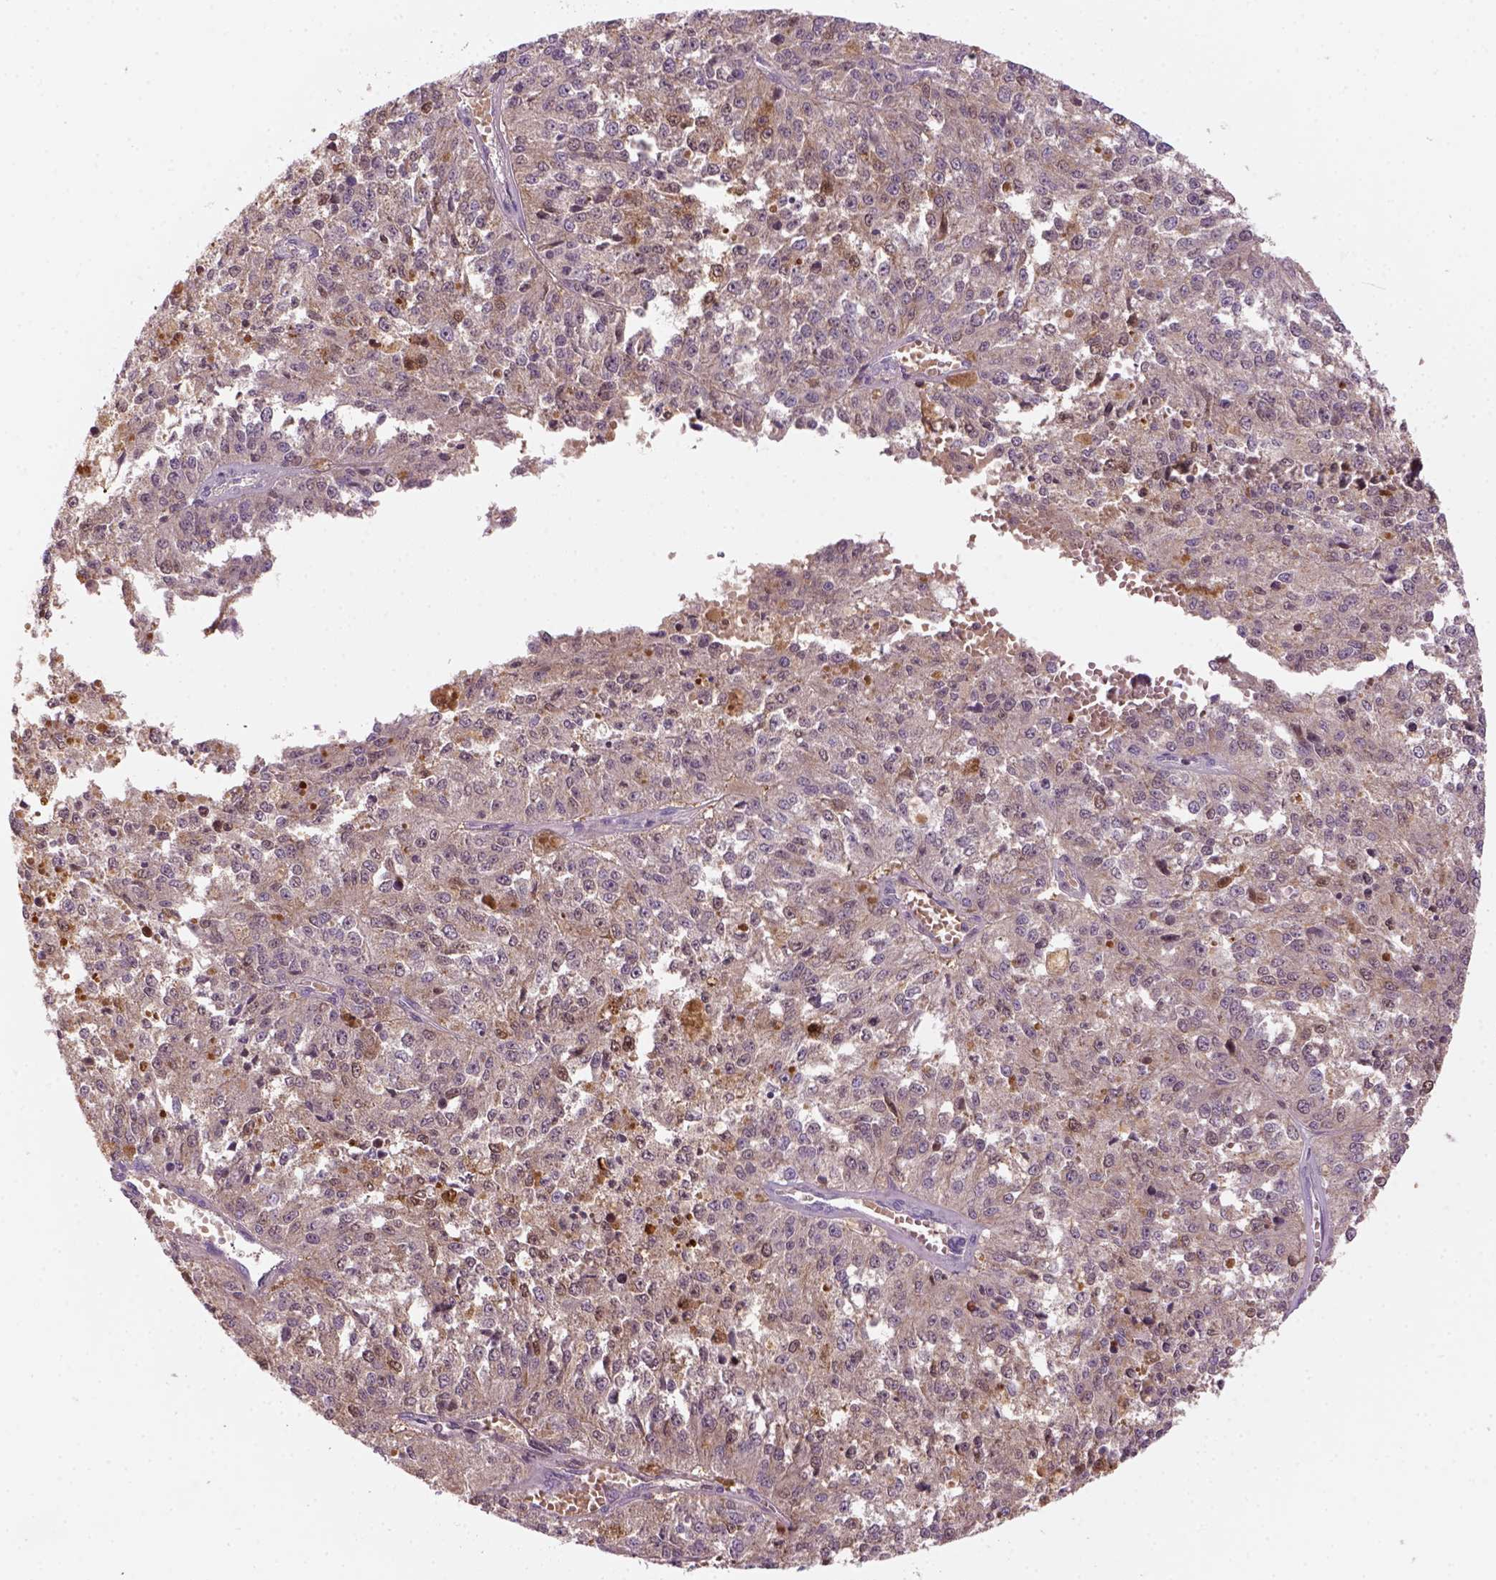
{"staining": {"intensity": "weak", "quantity": ">75%", "location": "cytoplasmic/membranous"}, "tissue": "melanoma", "cell_type": "Tumor cells", "image_type": "cancer", "snomed": [{"axis": "morphology", "description": "Malignant melanoma, Metastatic site"}, {"axis": "topography", "description": "Lymph node"}], "caption": "Immunohistochemical staining of malignant melanoma (metastatic site) shows low levels of weak cytoplasmic/membranous staining in about >75% of tumor cells.", "gene": "GOT1", "patient": {"sex": "female", "age": 64}}